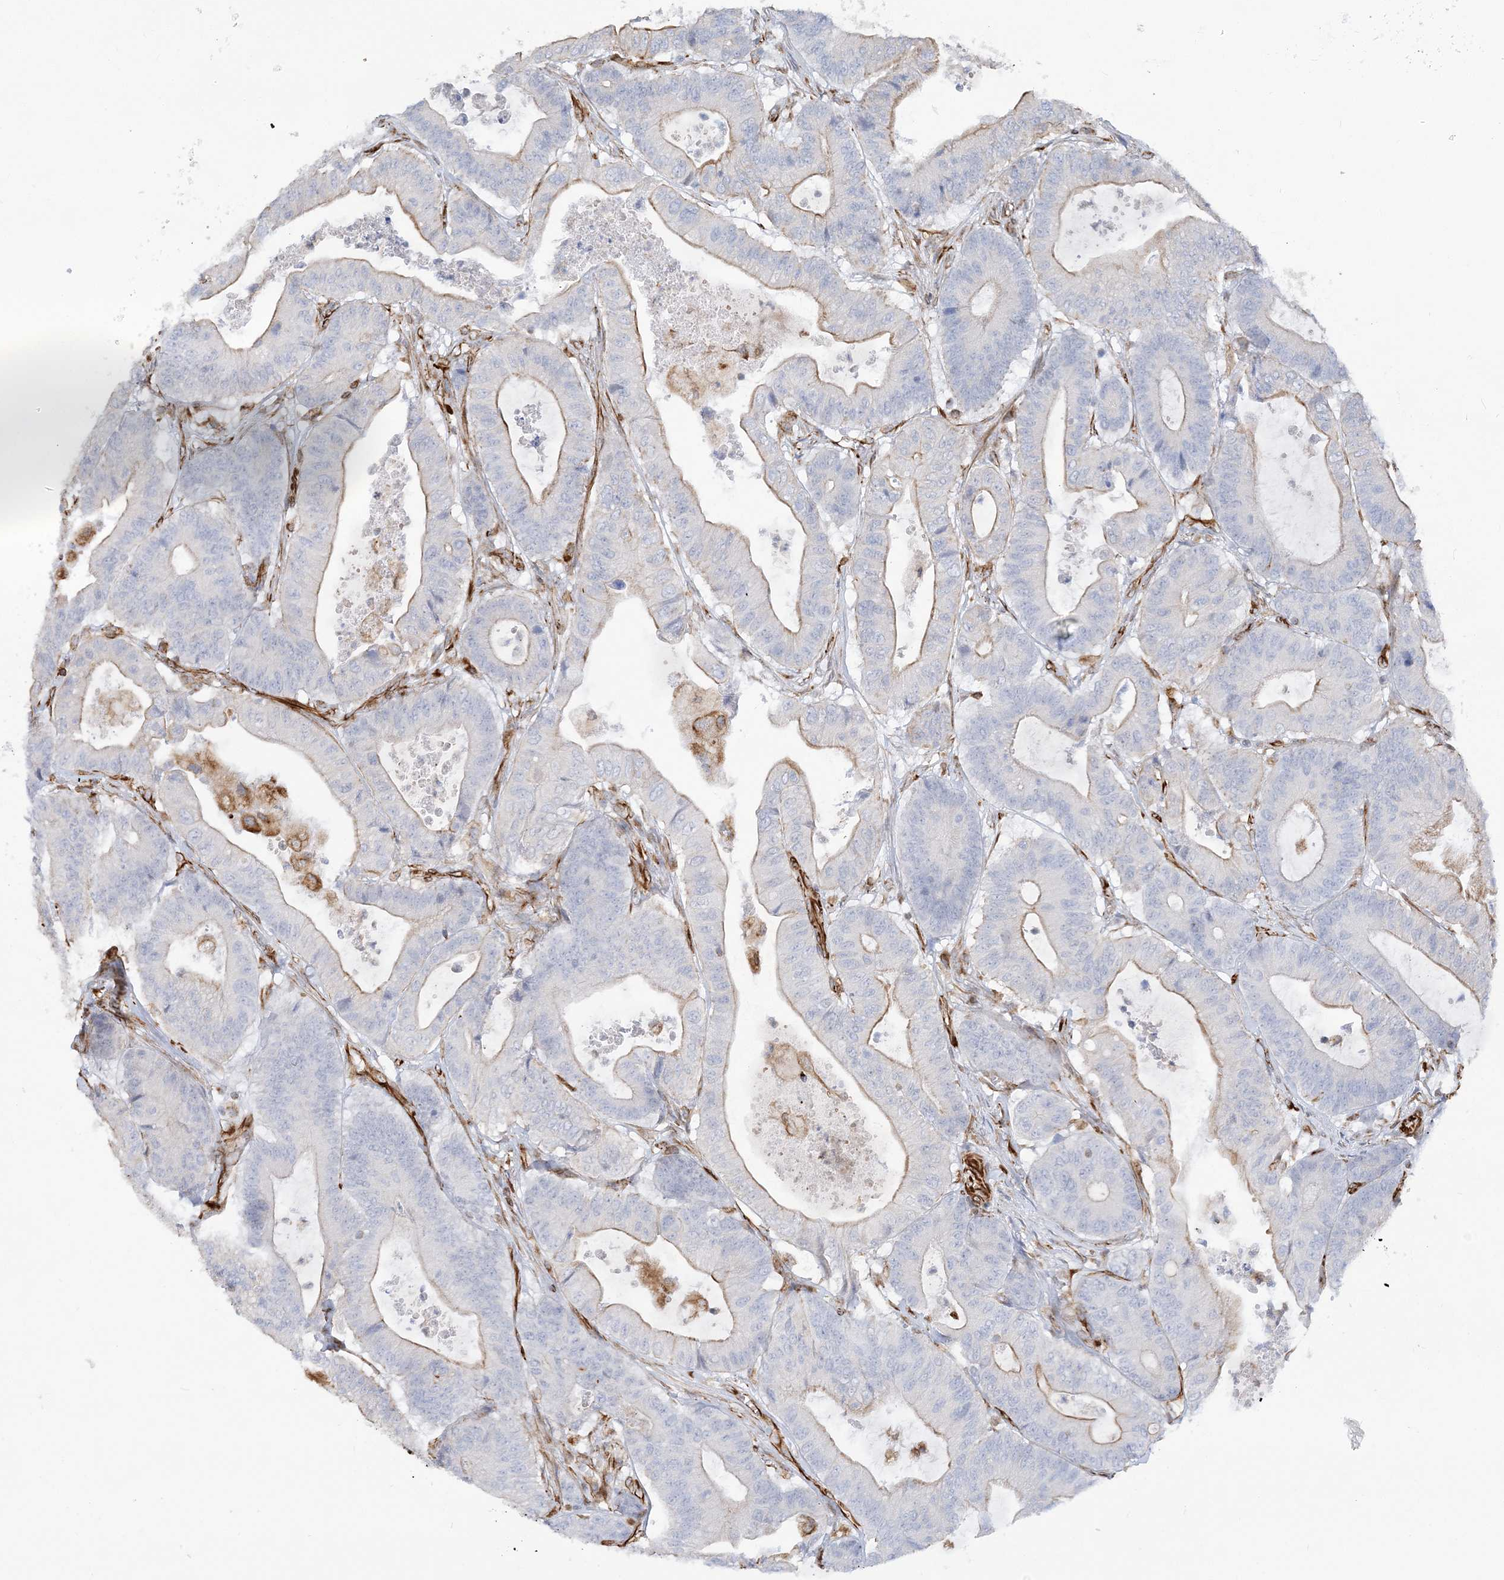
{"staining": {"intensity": "negative", "quantity": "none", "location": "none"}, "tissue": "colorectal cancer", "cell_type": "Tumor cells", "image_type": "cancer", "snomed": [{"axis": "morphology", "description": "Adenocarcinoma, NOS"}, {"axis": "topography", "description": "Colon"}], "caption": "Immunohistochemical staining of human colorectal cancer (adenocarcinoma) demonstrates no significant positivity in tumor cells. (Brightfield microscopy of DAB immunohistochemistry (IHC) at high magnification).", "gene": "SCLT1", "patient": {"sex": "female", "age": 84}}